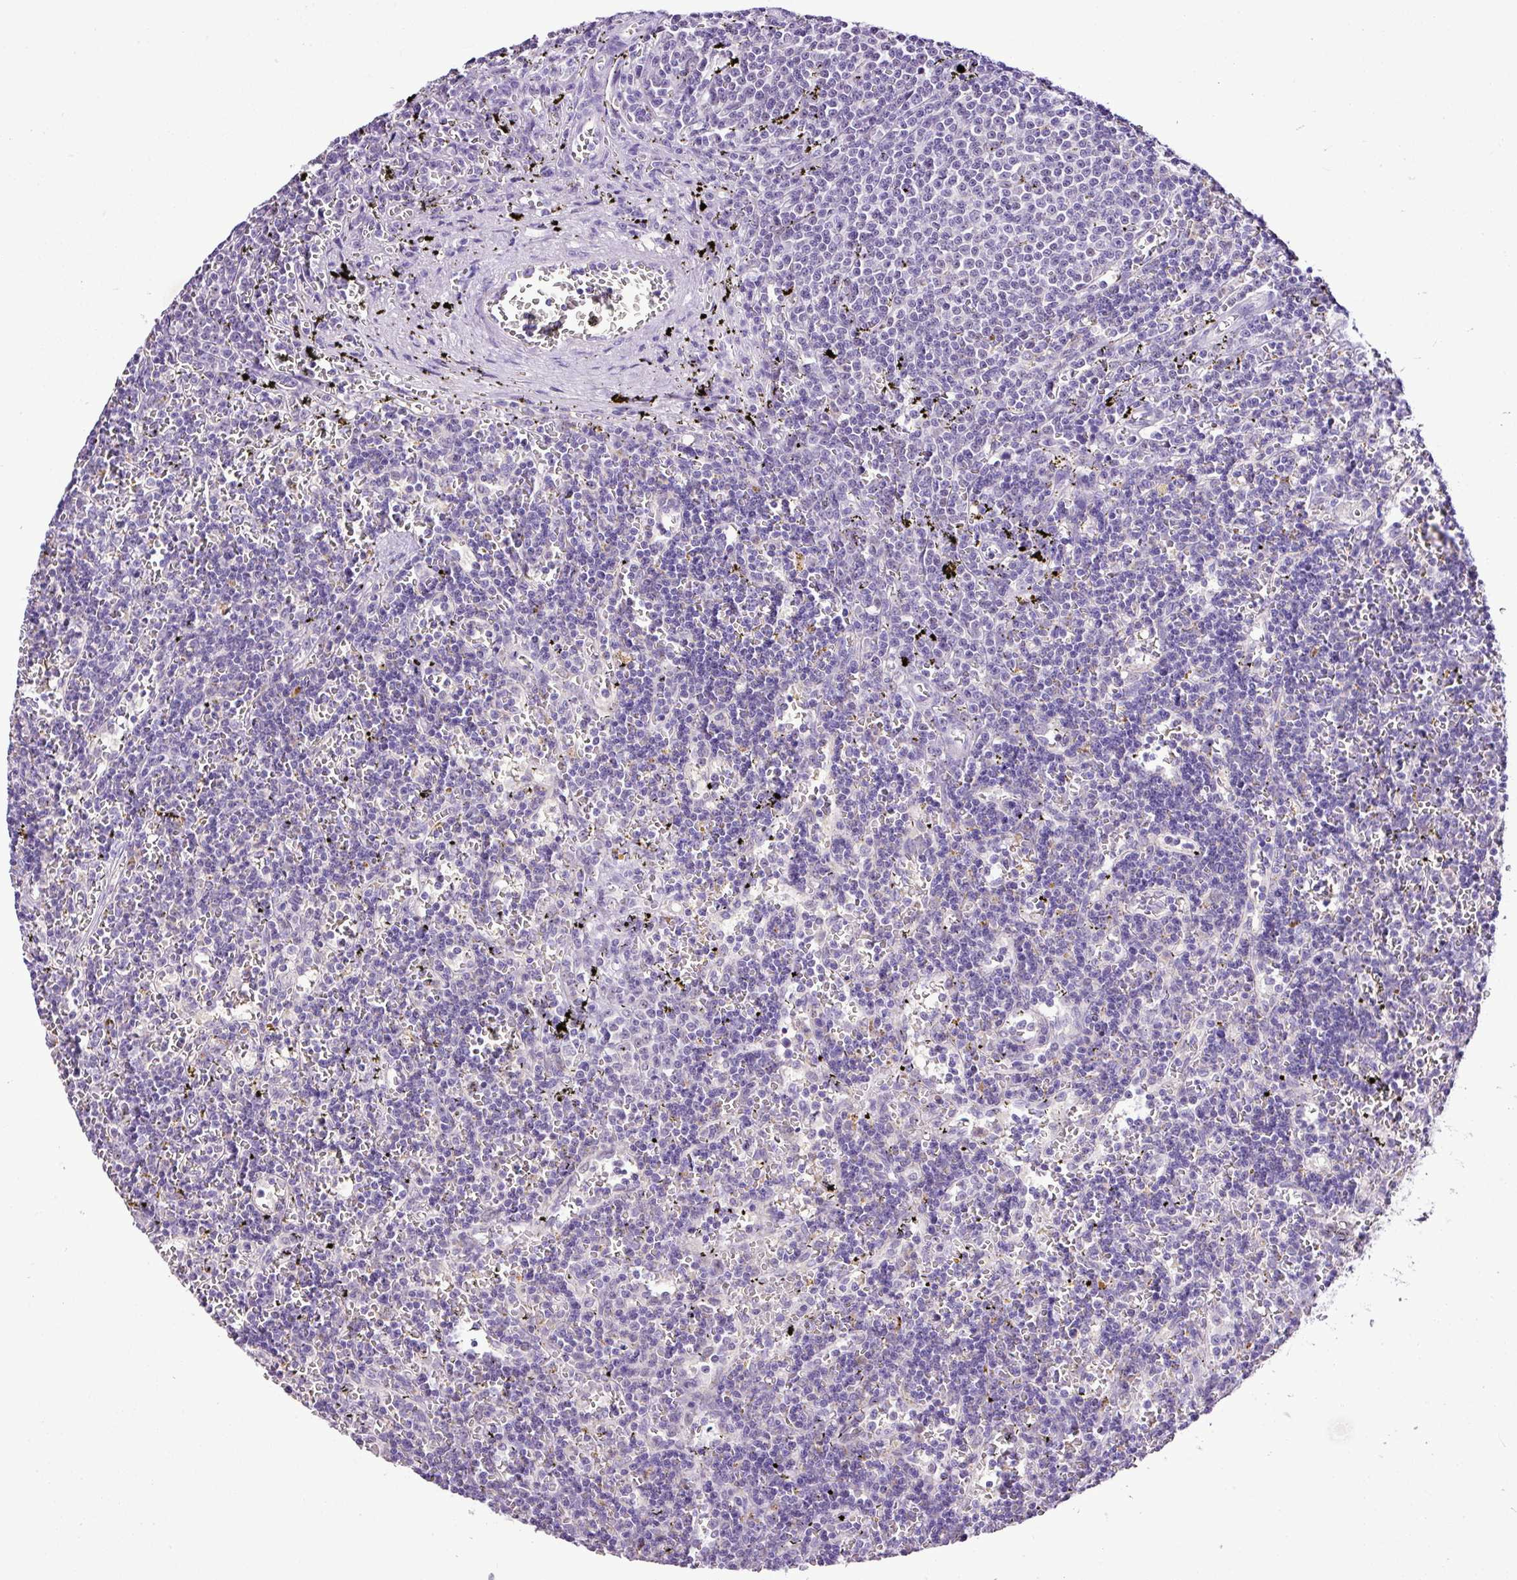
{"staining": {"intensity": "negative", "quantity": "none", "location": "none"}, "tissue": "lymphoma", "cell_type": "Tumor cells", "image_type": "cancer", "snomed": [{"axis": "morphology", "description": "Malignant lymphoma, non-Hodgkin's type, Low grade"}, {"axis": "topography", "description": "Spleen"}], "caption": "DAB (3,3'-diaminobenzidine) immunohistochemical staining of lymphoma exhibits no significant positivity in tumor cells. The staining was performed using DAB (3,3'-diaminobenzidine) to visualize the protein expression in brown, while the nuclei were stained in blue with hematoxylin (Magnification: 20x).", "gene": "ESR1", "patient": {"sex": "male", "age": 60}}